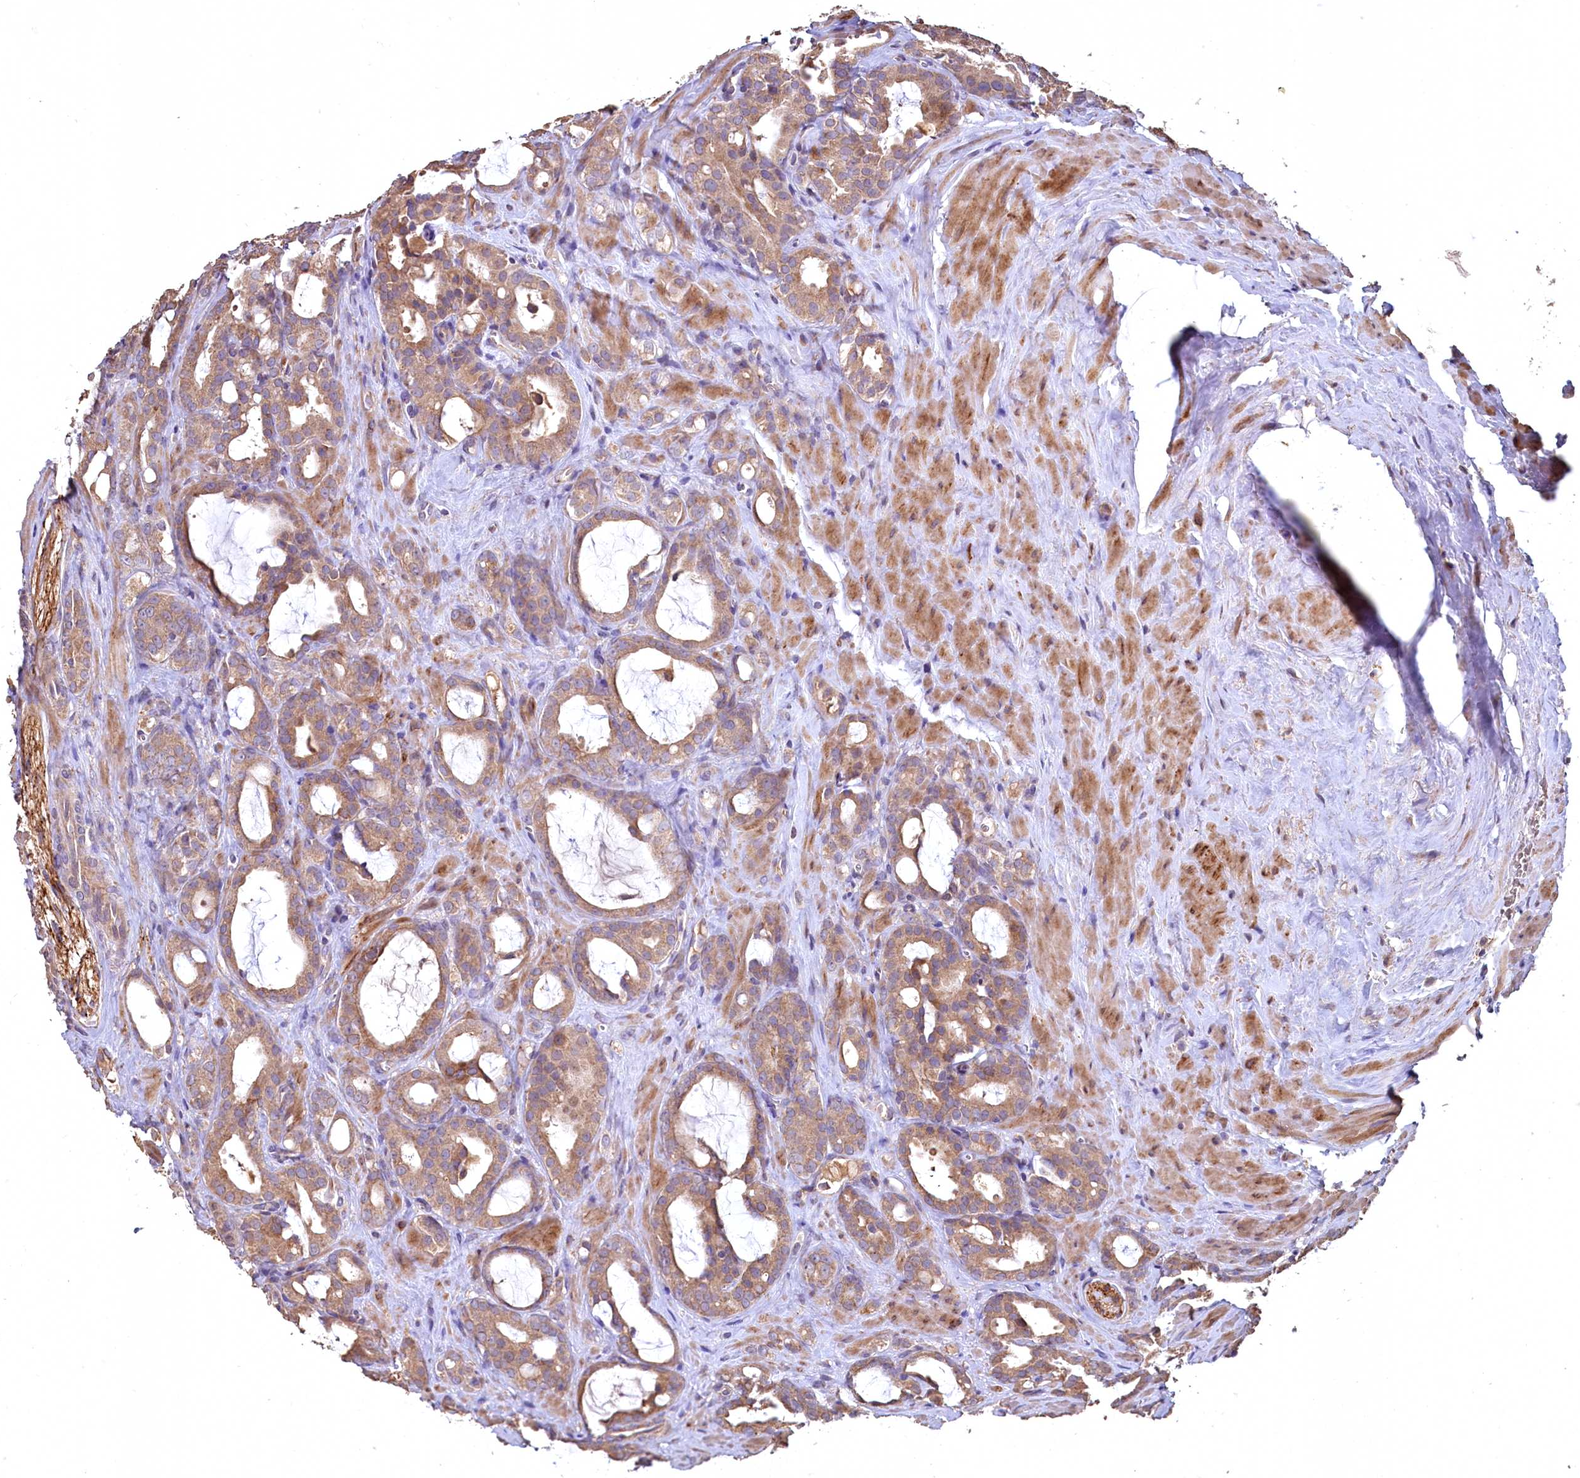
{"staining": {"intensity": "moderate", "quantity": ">75%", "location": "cytoplasmic/membranous"}, "tissue": "prostate cancer", "cell_type": "Tumor cells", "image_type": "cancer", "snomed": [{"axis": "morphology", "description": "Adenocarcinoma, High grade"}, {"axis": "topography", "description": "Prostate"}], "caption": "Immunohistochemistry (IHC) (DAB (3,3'-diaminobenzidine)) staining of prostate adenocarcinoma (high-grade) reveals moderate cytoplasmic/membranous protein expression in about >75% of tumor cells.", "gene": "FUNDC1", "patient": {"sex": "male", "age": 72}}